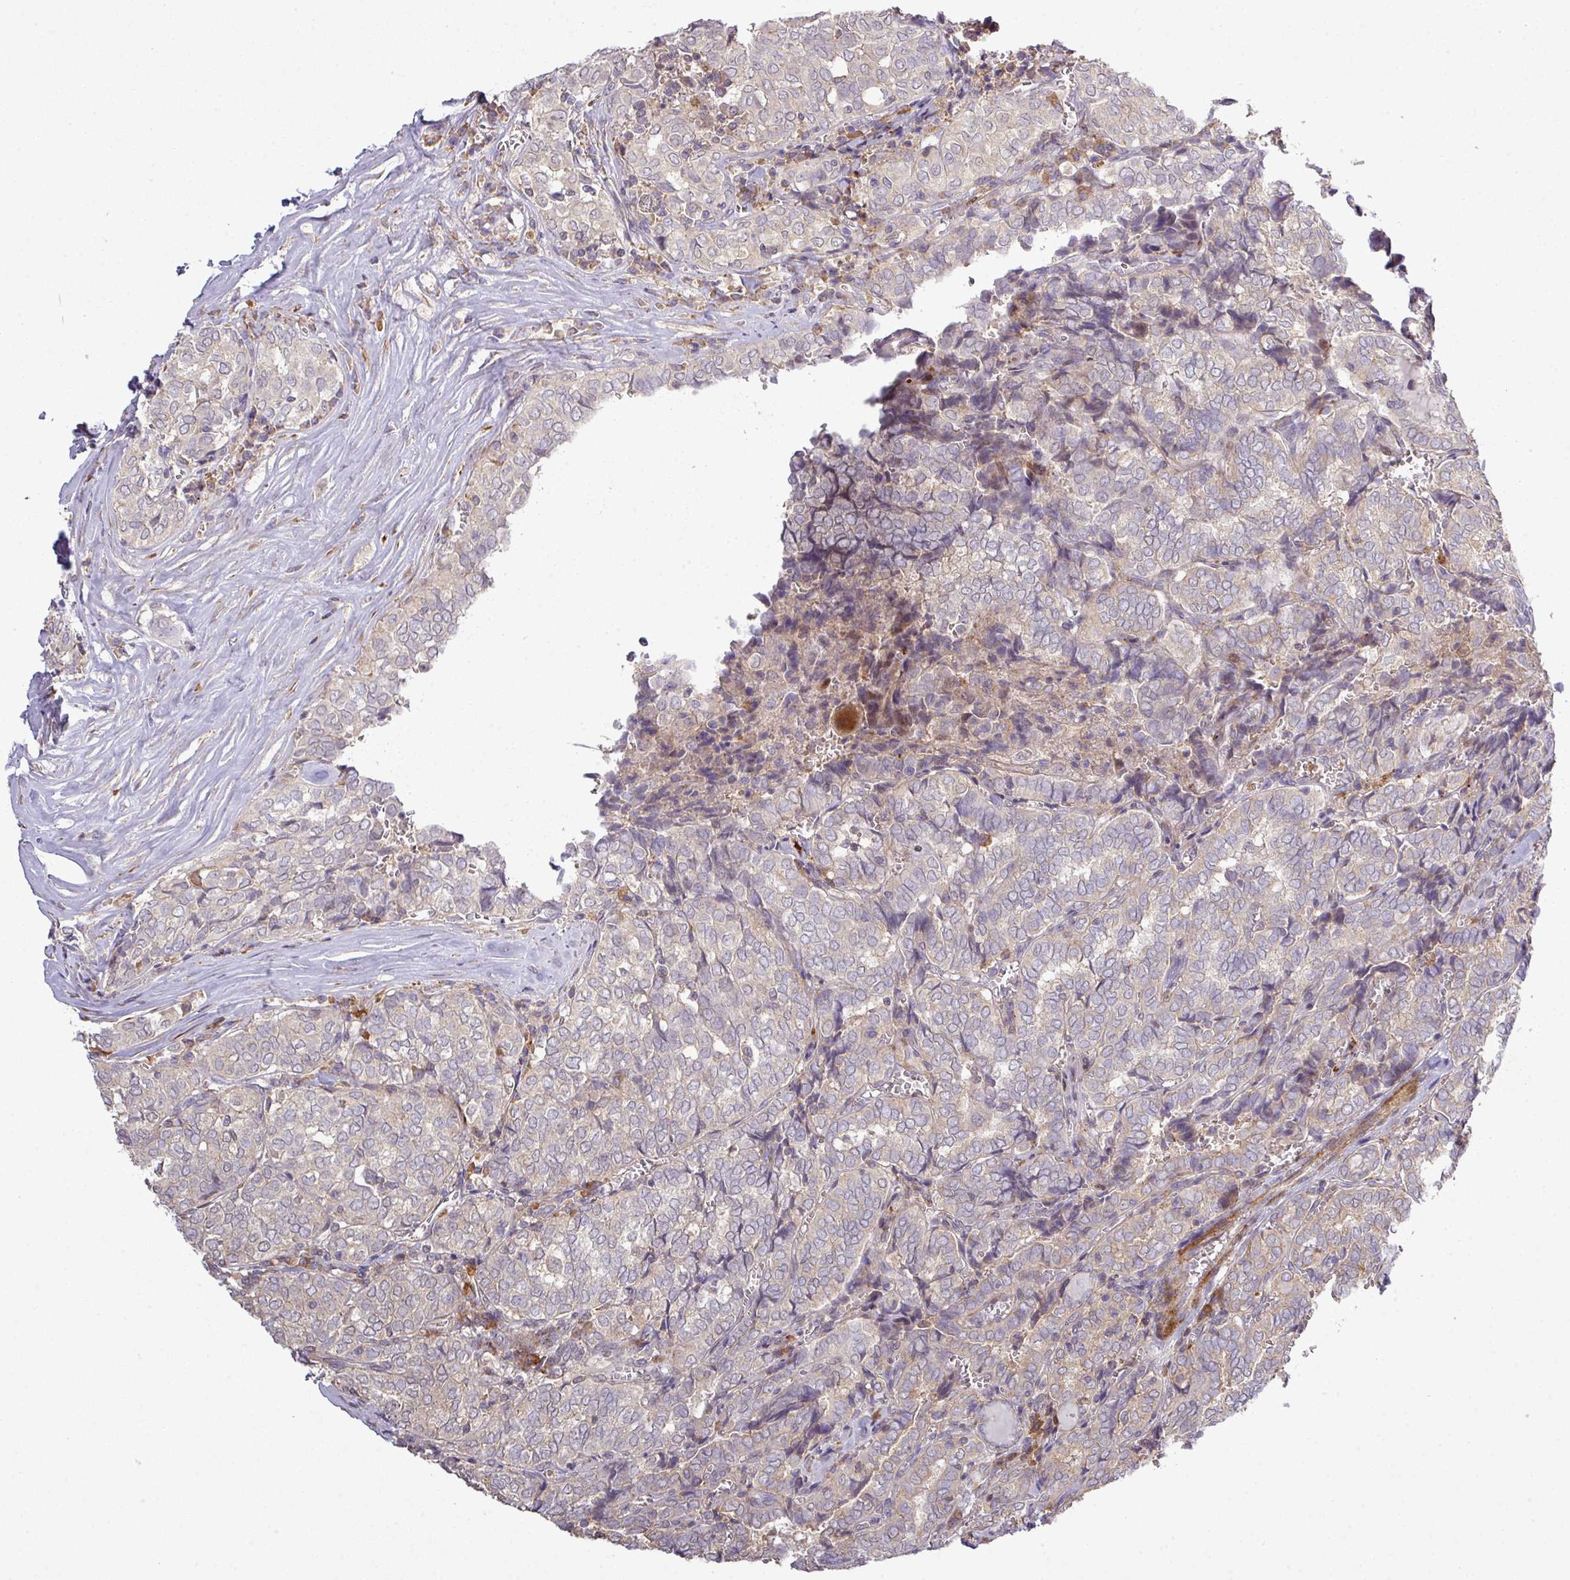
{"staining": {"intensity": "weak", "quantity": "<25%", "location": "cytoplasmic/membranous"}, "tissue": "thyroid cancer", "cell_type": "Tumor cells", "image_type": "cancer", "snomed": [{"axis": "morphology", "description": "Papillary adenocarcinoma, NOS"}, {"axis": "topography", "description": "Thyroid gland"}], "caption": "This is a image of immunohistochemistry (IHC) staining of papillary adenocarcinoma (thyroid), which shows no positivity in tumor cells.", "gene": "TPRA1", "patient": {"sex": "female", "age": 30}}